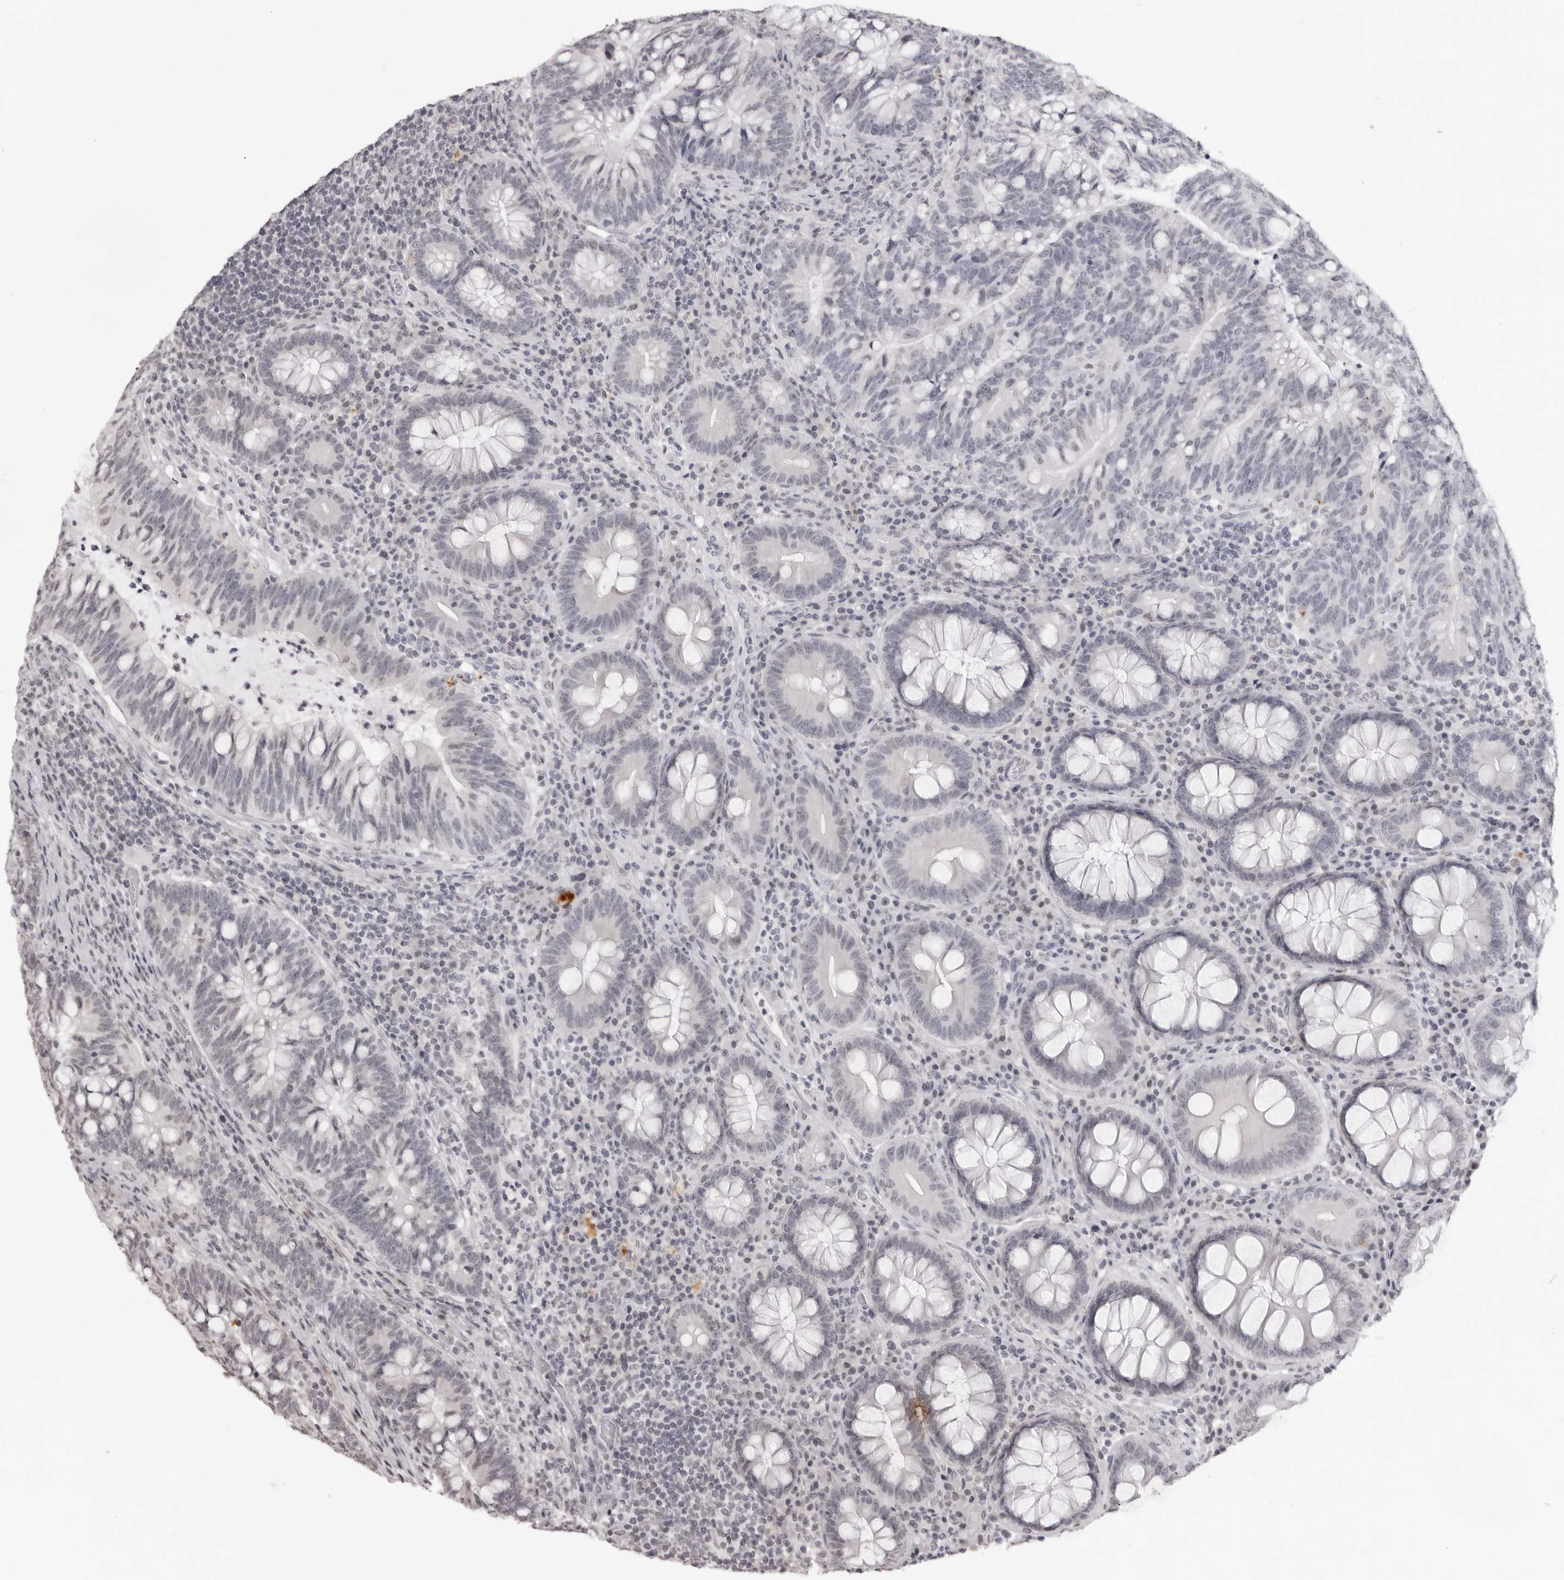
{"staining": {"intensity": "negative", "quantity": "none", "location": "none"}, "tissue": "colorectal cancer", "cell_type": "Tumor cells", "image_type": "cancer", "snomed": [{"axis": "morphology", "description": "Adenocarcinoma, NOS"}, {"axis": "topography", "description": "Colon"}], "caption": "DAB immunohistochemical staining of colorectal cancer (adenocarcinoma) displays no significant expression in tumor cells. (DAB IHC, high magnification).", "gene": "NTM", "patient": {"sex": "female", "age": 66}}